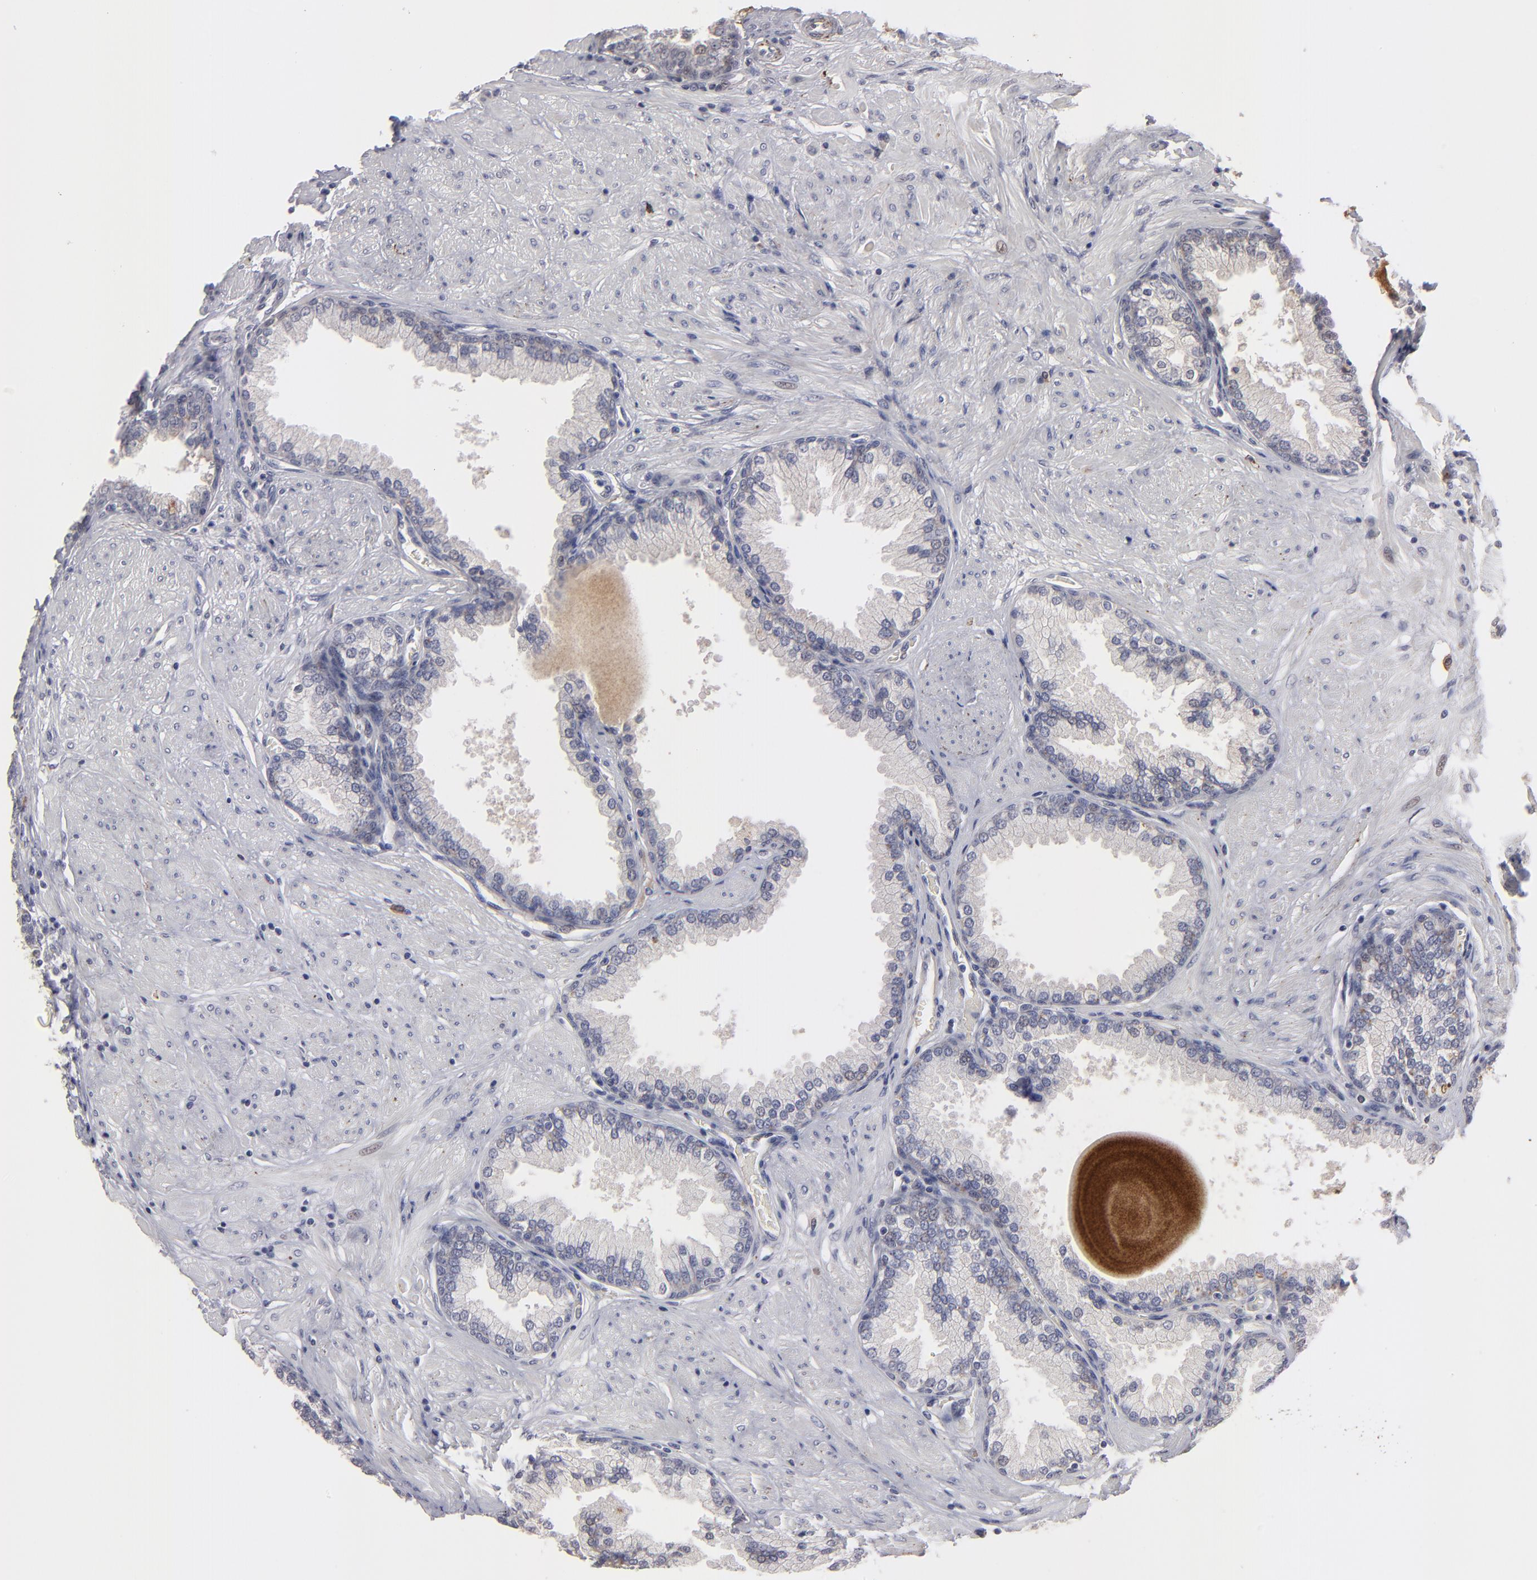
{"staining": {"intensity": "weak", "quantity": "<25%", "location": "cytoplasmic/membranous"}, "tissue": "prostate", "cell_type": "Glandular cells", "image_type": "normal", "snomed": [{"axis": "morphology", "description": "Normal tissue, NOS"}, {"axis": "topography", "description": "Prostate"}], "caption": "This is an immunohistochemistry (IHC) histopathology image of normal prostate. There is no staining in glandular cells.", "gene": "GPM6B", "patient": {"sex": "male", "age": 51}}